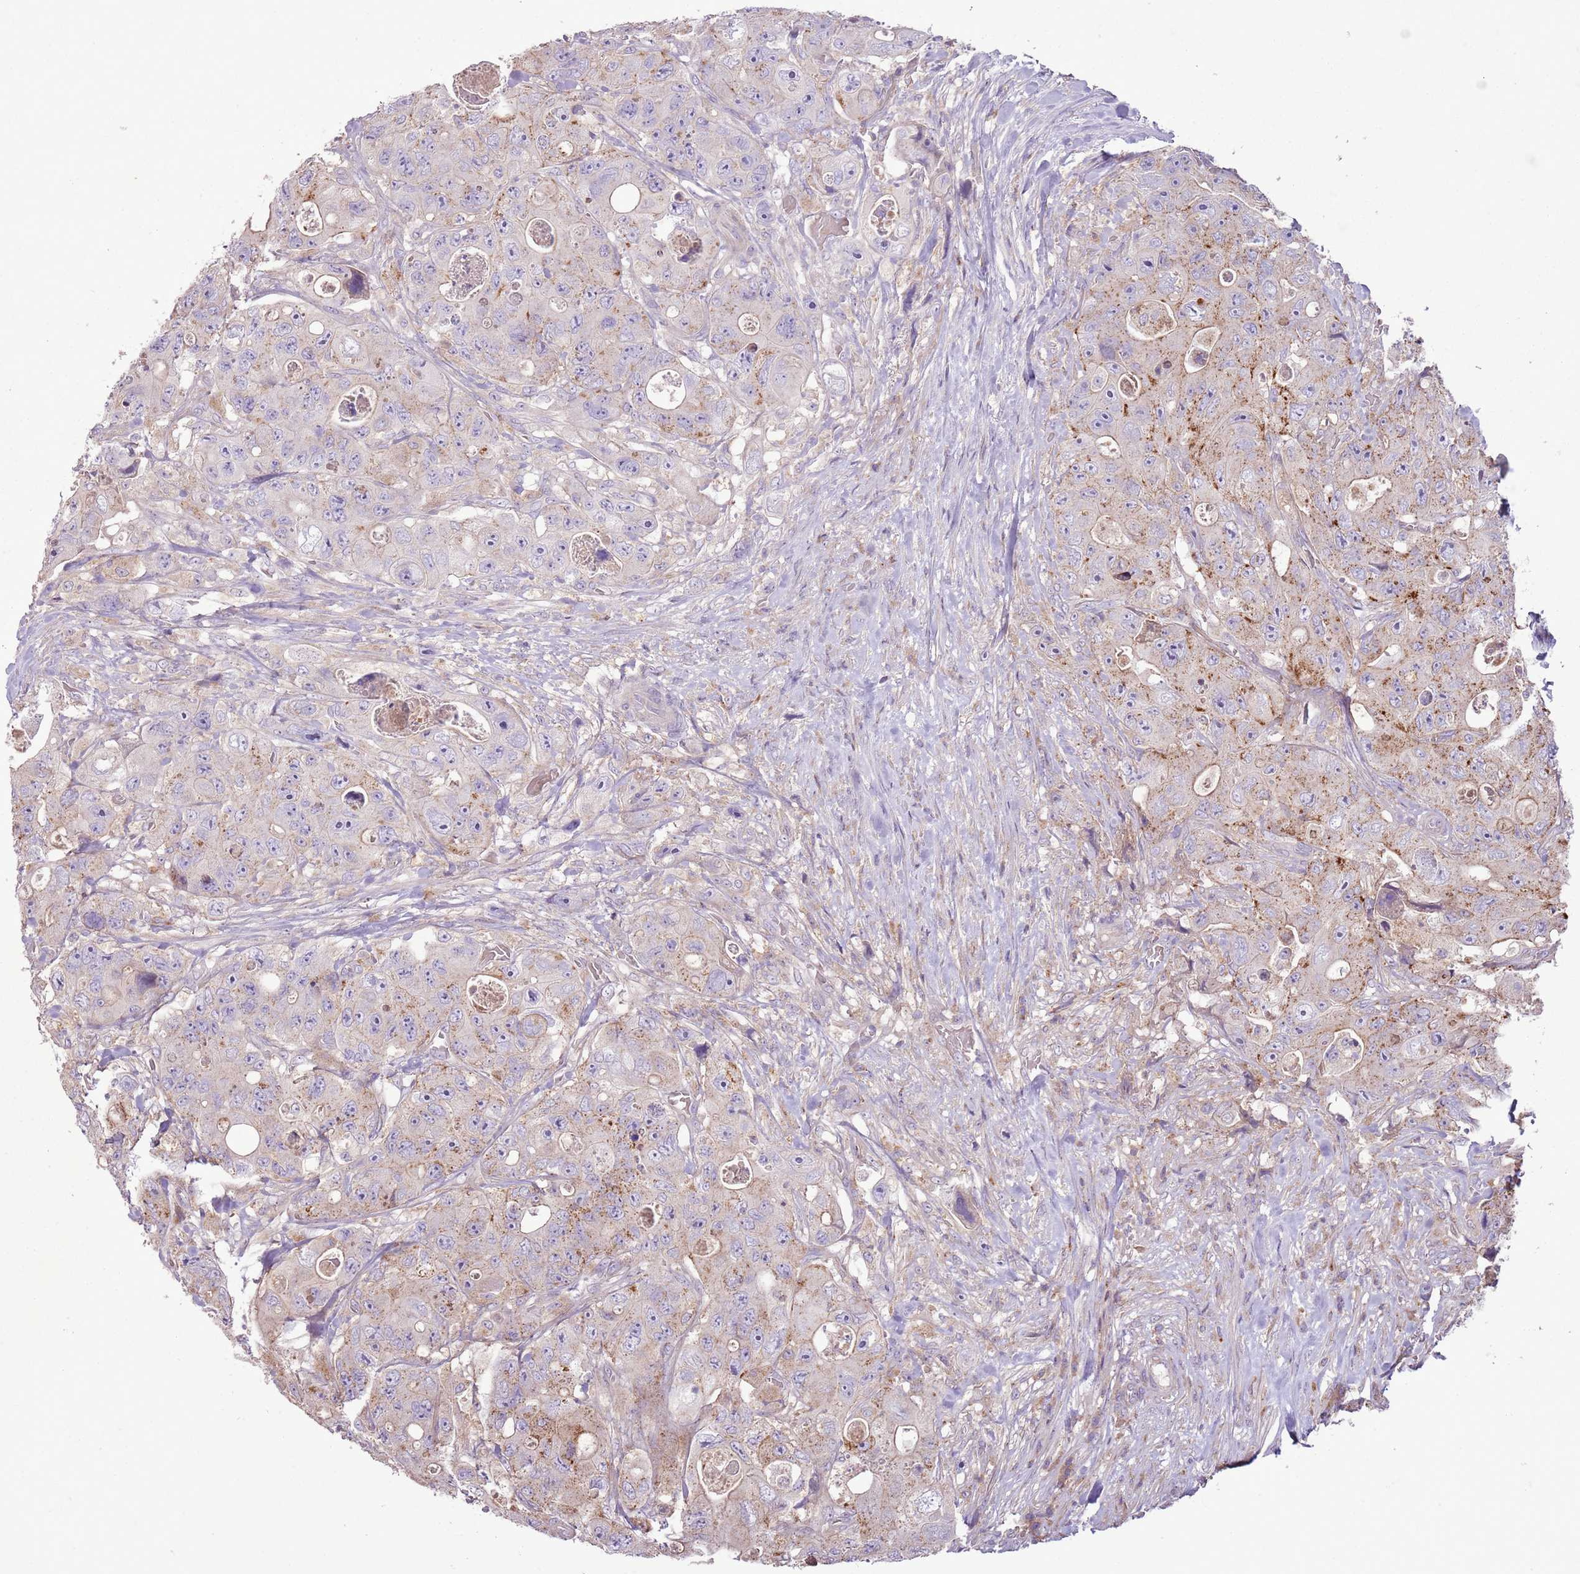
{"staining": {"intensity": "moderate", "quantity": "25%-75%", "location": "cytoplasmic/membranous"}, "tissue": "colorectal cancer", "cell_type": "Tumor cells", "image_type": "cancer", "snomed": [{"axis": "morphology", "description": "Adenocarcinoma, NOS"}, {"axis": "topography", "description": "Colon"}], "caption": "This is an image of immunohistochemistry (IHC) staining of colorectal adenocarcinoma, which shows moderate positivity in the cytoplasmic/membranous of tumor cells.", "gene": "ANKRD24", "patient": {"sex": "female", "age": 46}}